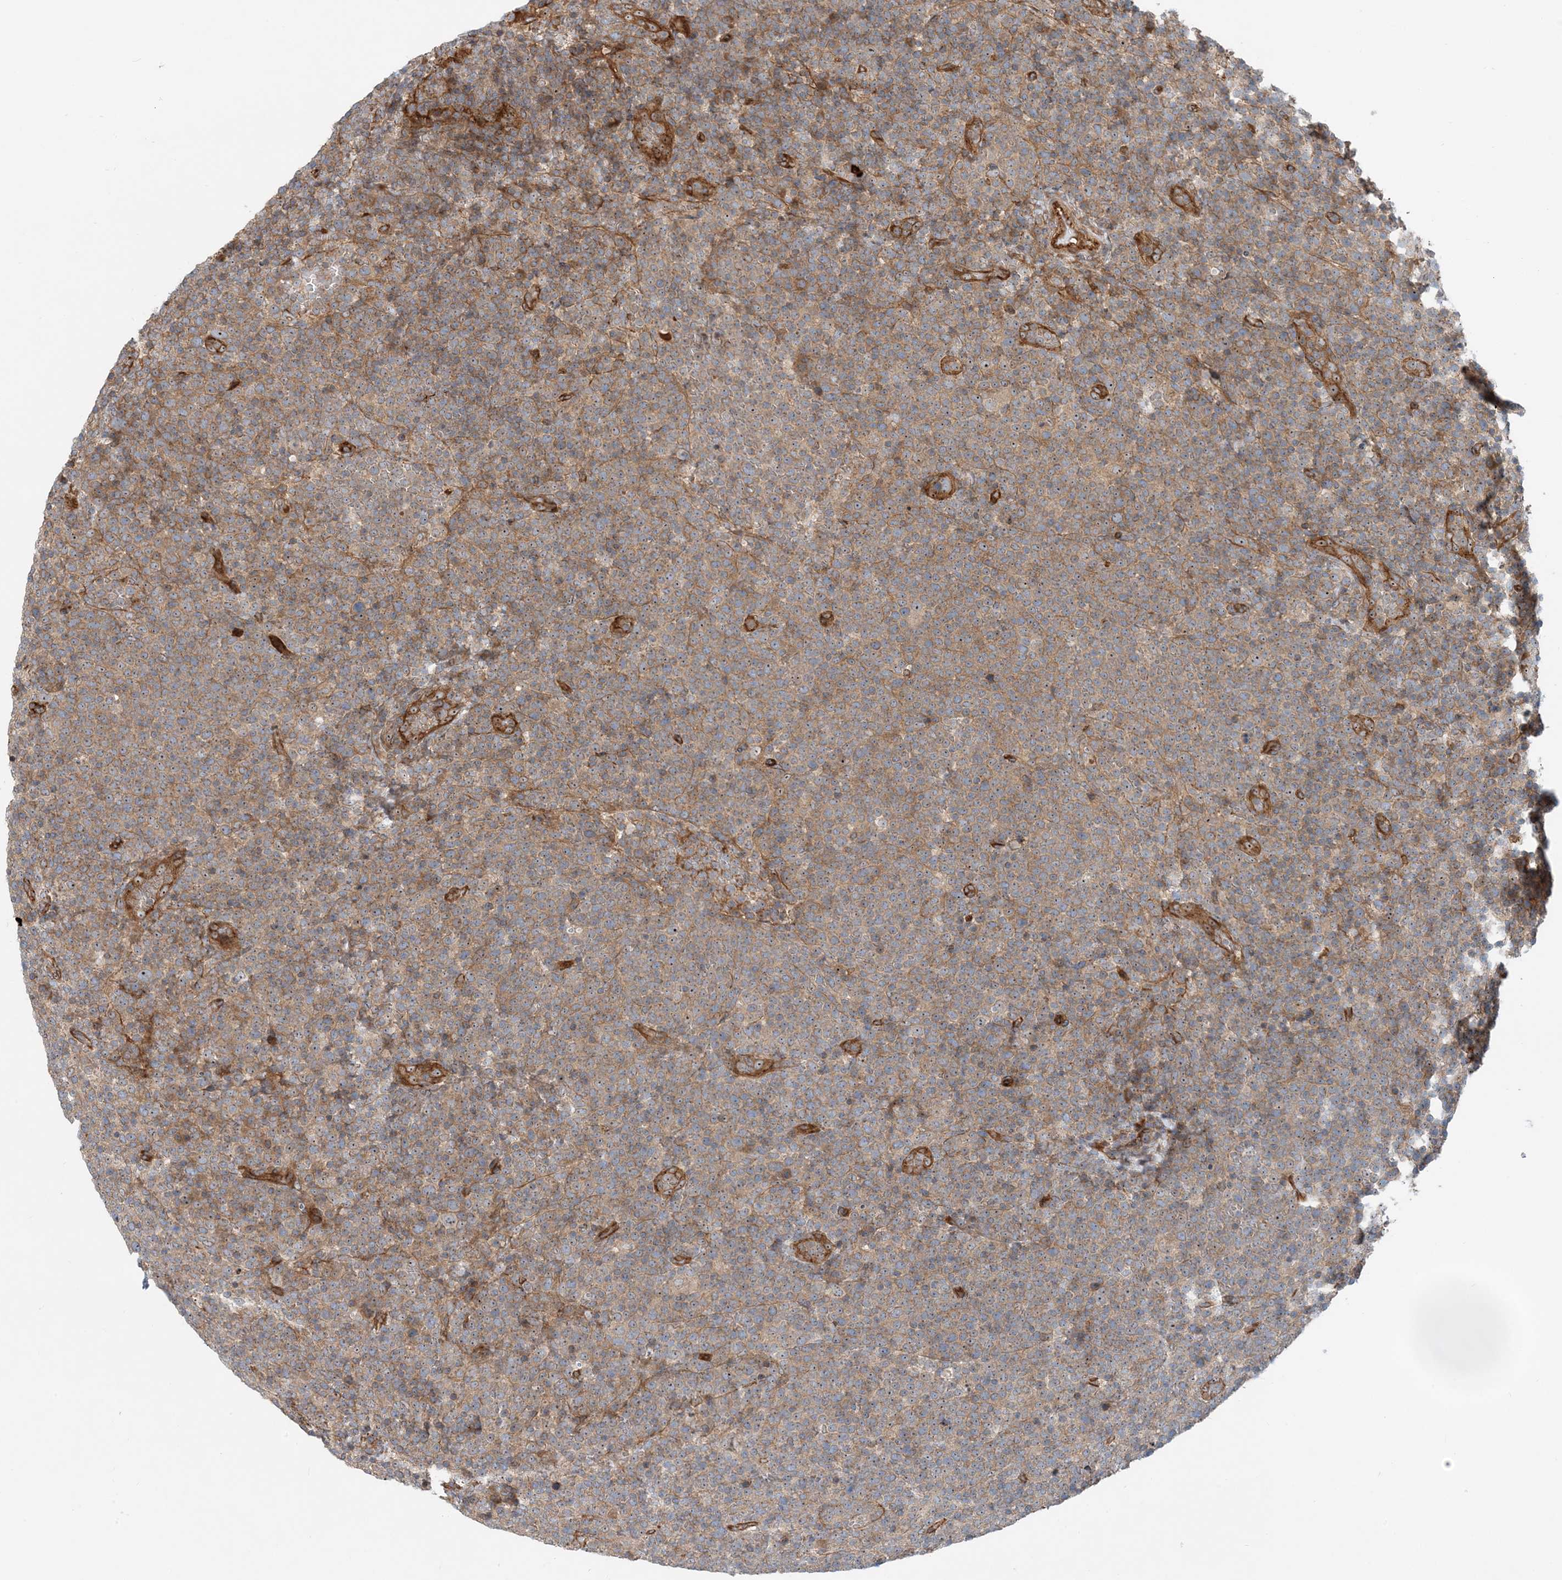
{"staining": {"intensity": "moderate", "quantity": ">75%", "location": "cytoplasmic/membranous"}, "tissue": "lymphoma", "cell_type": "Tumor cells", "image_type": "cancer", "snomed": [{"axis": "morphology", "description": "Malignant lymphoma, non-Hodgkin's type, High grade"}, {"axis": "topography", "description": "Lymph node"}], "caption": "A photomicrograph showing moderate cytoplasmic/membranous staining in approximately >75% of tumor cells in high-grade malignant lymphoma, non-Hodgkin's type, as visualized by brown immunohistochemical staining.", "gene": "MYL5", "patient": {"sex": "male", "age": 61}}